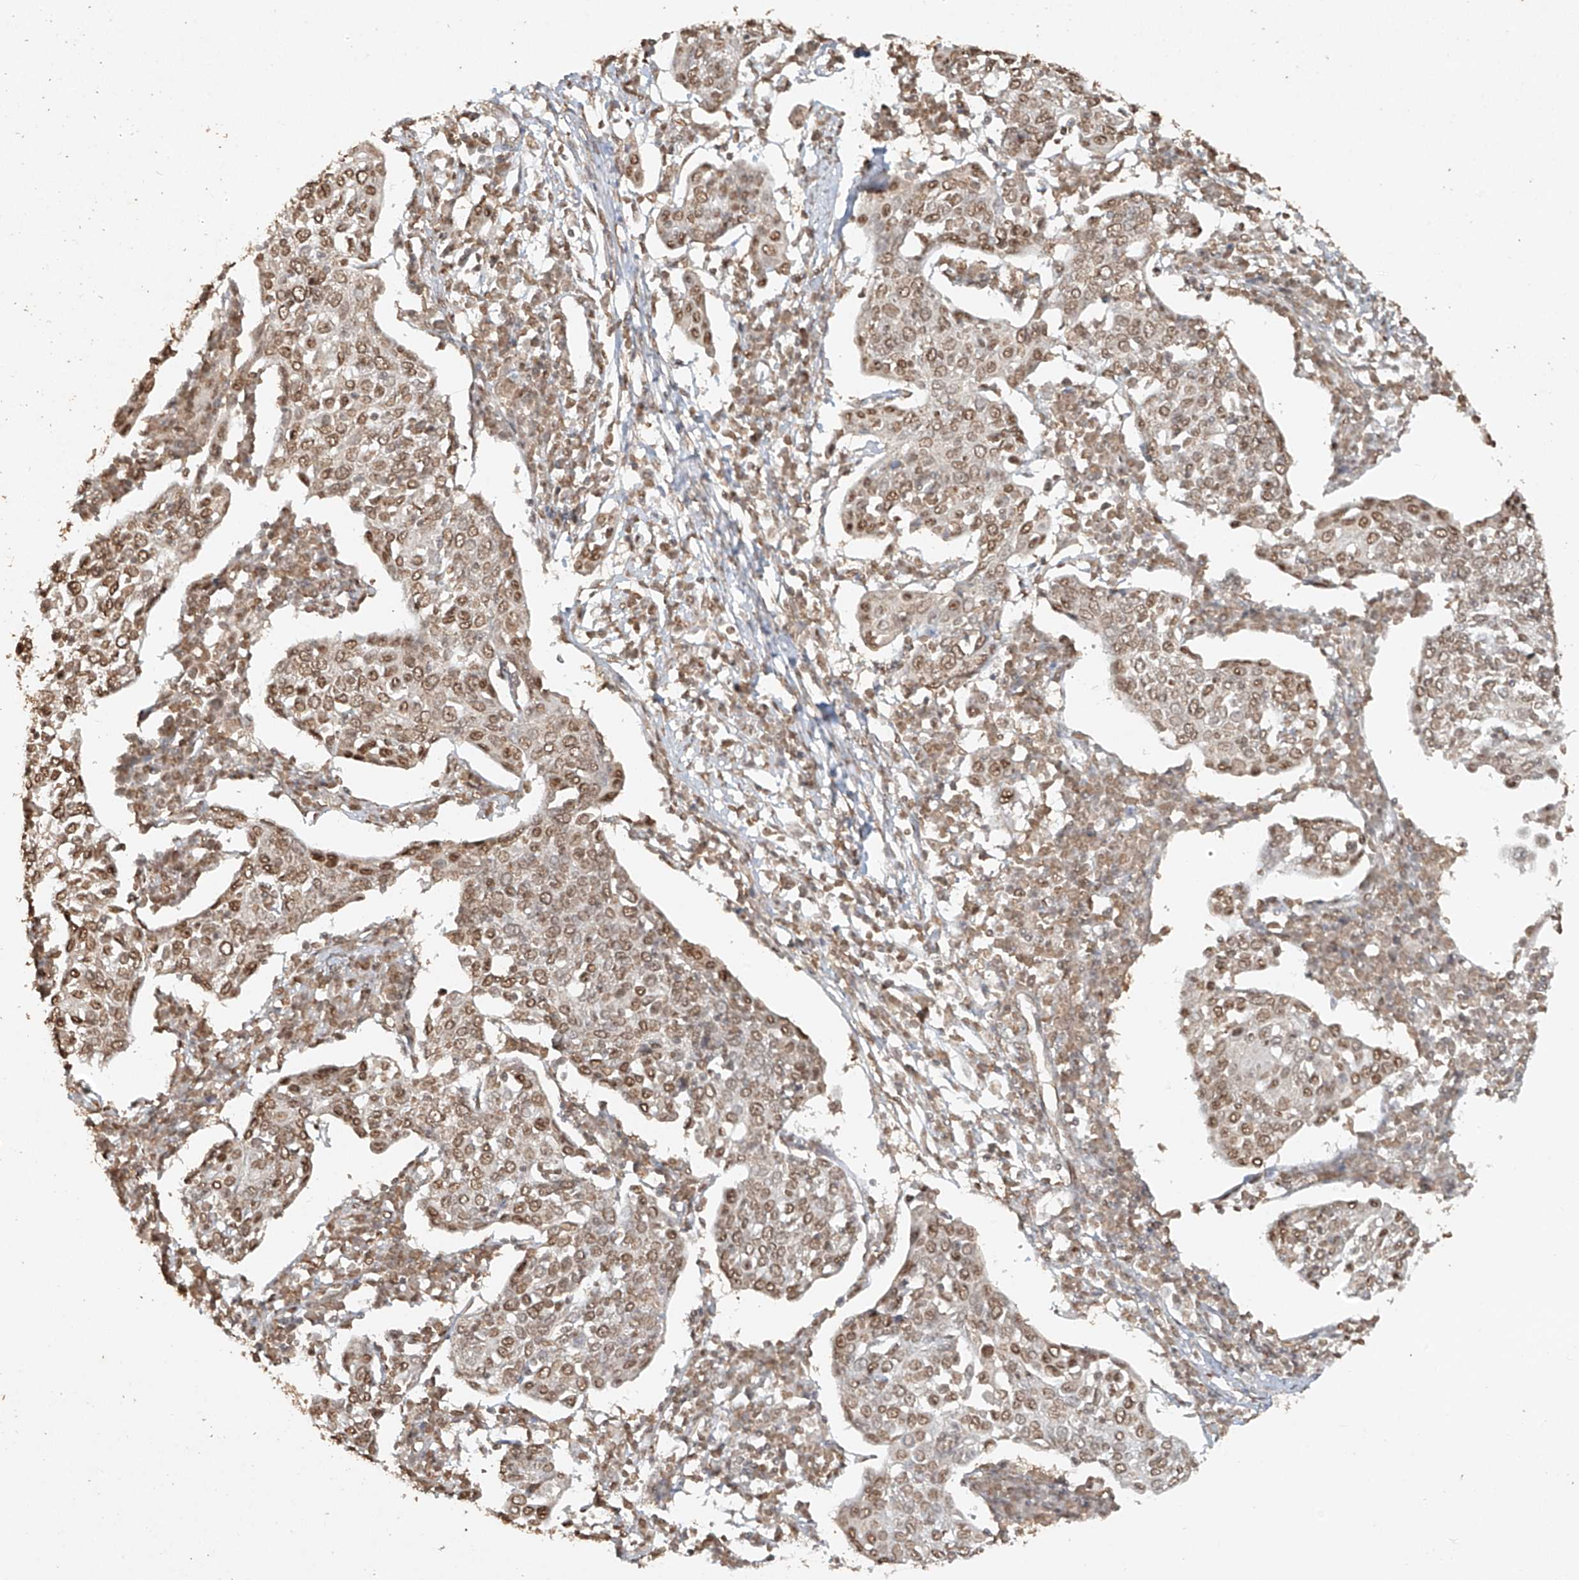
{"staining": {"intensity": "weak", "quantity": ">75%", "location": "nuclear"}, "tissue": "cervical cancer", "cell_type": "Tumor cells", "image_type": "cancer", "snomed": [{"axis": "morphology", "description": "Squamous cell carcinoma, NOS"}, {"axis": "topography", "description": "Cervix"}], "caption": "Protein staining of cervical cancer tissue reveals weak nuclear staining in about >75% of tumor cells.", "gene": "TIGAR", "patient": {"sex": "female", "age": 40}}